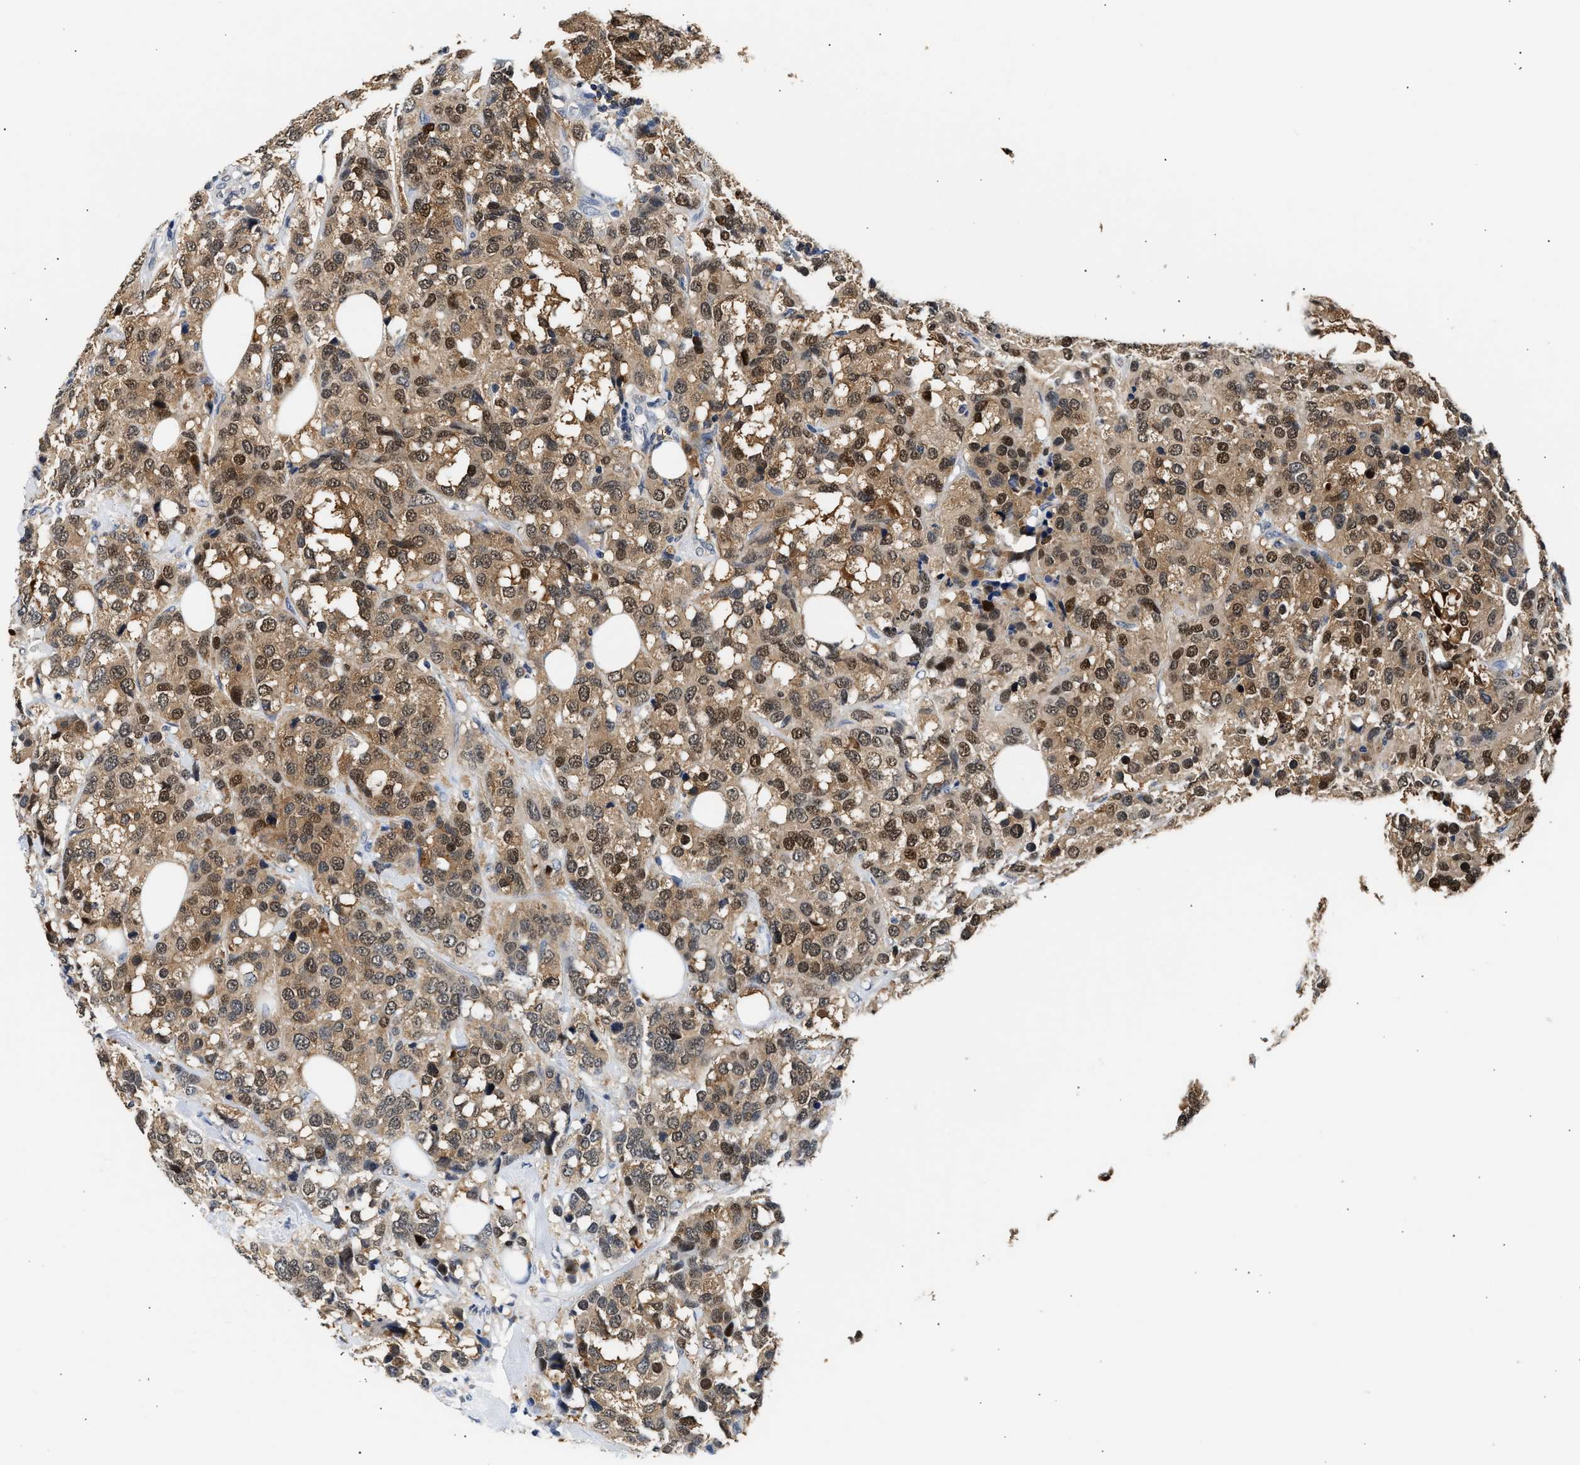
{"staining": {"intensity": "moderate", "quantity": ">75%", "location": "cytoplasmic/membranous,nuclear"}, "tissue": "breast cancer", "cell_type": "Tumor cells", "image_type": "cancer", "snomed": [{"axis": "morphology", "description": "Lobular carcinoma"}, {"axis": "topography", "description": "Breast"}], "caption": "A medium amount of moderate cytoplasmic/membranous and nuclear positivity is seen in about >75% of tumor cells in breast cancer (lobular carcinoma) tissue. Nuclei are stained in blue.", "gene": "PPM1L", "patient": {"sex": "female", "age": 59}}